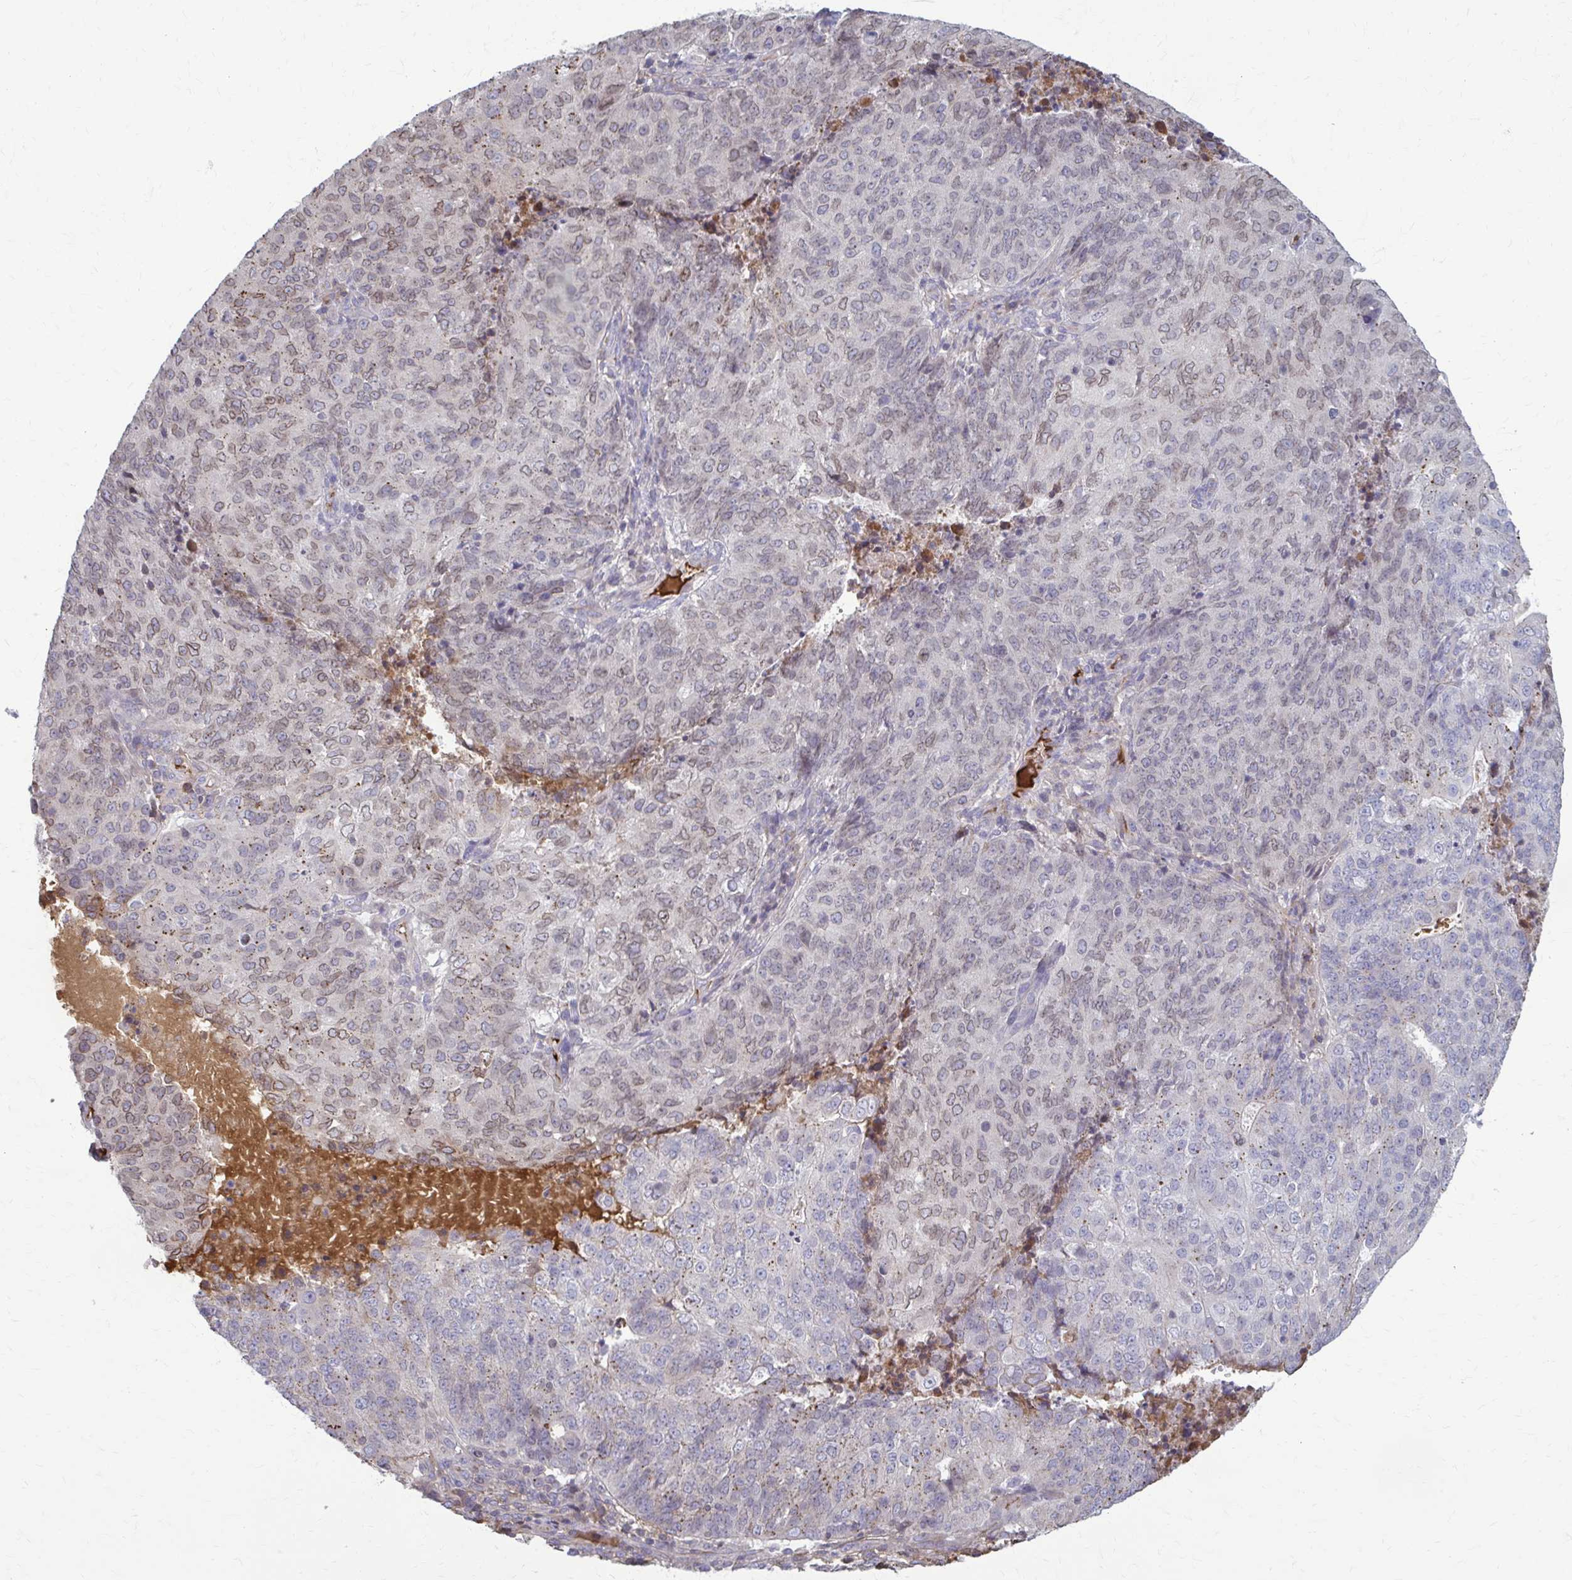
{"staining": {"intensity": "moderate", "quantity": "<25%", "location": "cytoplasmic/membranous"}, "tissue": "endometrial cancer", "cell_type": "Tumor cells", "image_type": "cancer", "snomed": [{"axis": "morphology", "description": "Adenocarcinoma, NOS"}, {"axis": "topography", "description": "Endometrium"}], "caption": "The photomicrograph demonstrates staining of endometrial adenocarcinoma, revealing moderate cytoplasmic/membranous protein staining (brown color) within tumor cells.", "gene": "MCRIP2", "patient": {"sex": "female", "age": 82}}